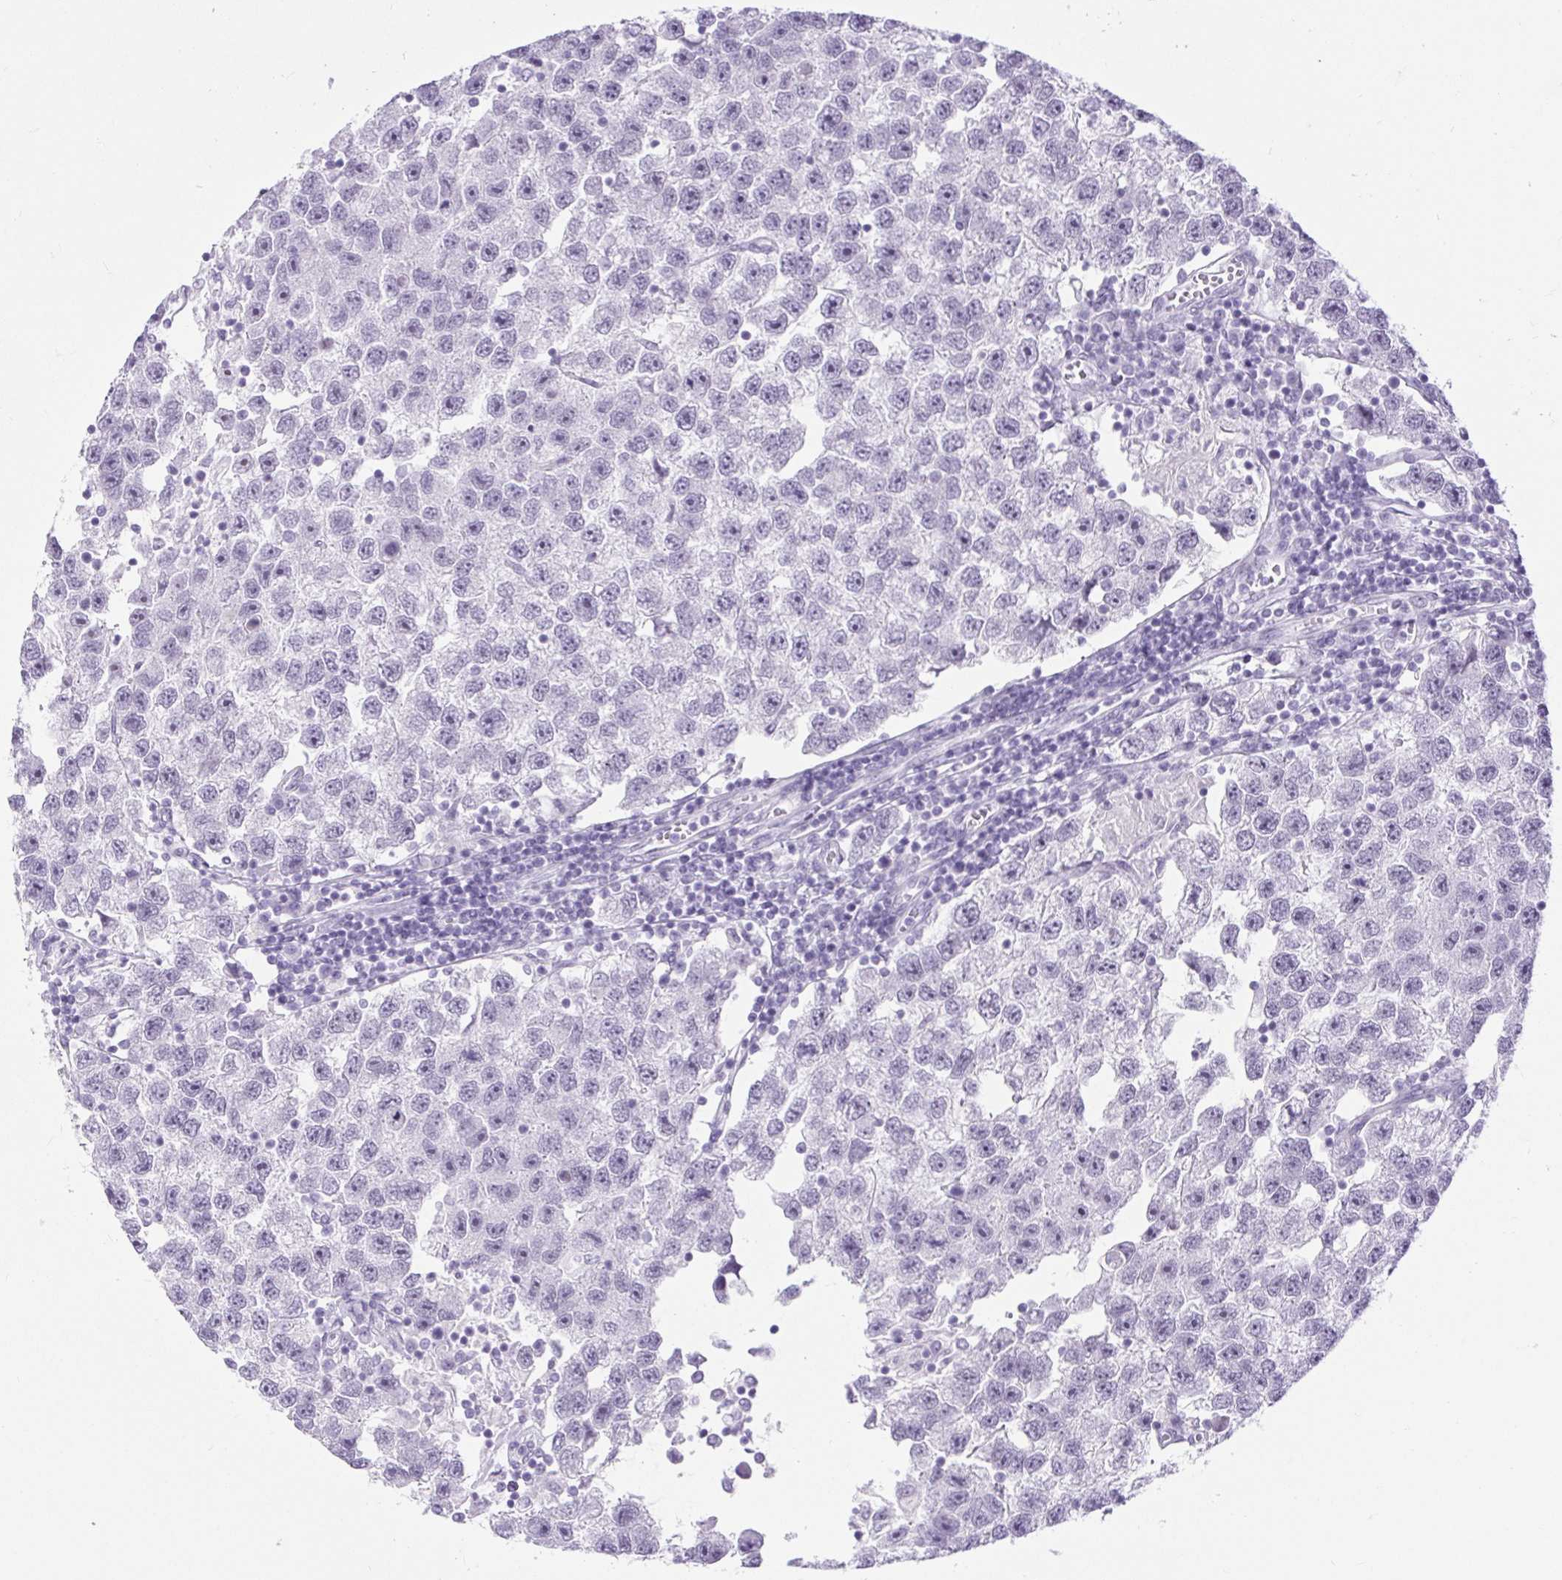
{"staining": {"intensity": "negative", "quantity": "none", "location": "none"}, "tissue": "testis cancer", "cell_type": "Tumor cells", "image_type": "cancer", "snomed": [{"axis": "morphology", "description": "Seminoma, NOS"}, {"axis": "topography", "description": "Testis"}], "caption": "An image of testis seminoma stained for a protein exhibits no brown staining in tumor cells.", "gene": "BCAS1", "patient": {"sex": "male", "age": 26}}